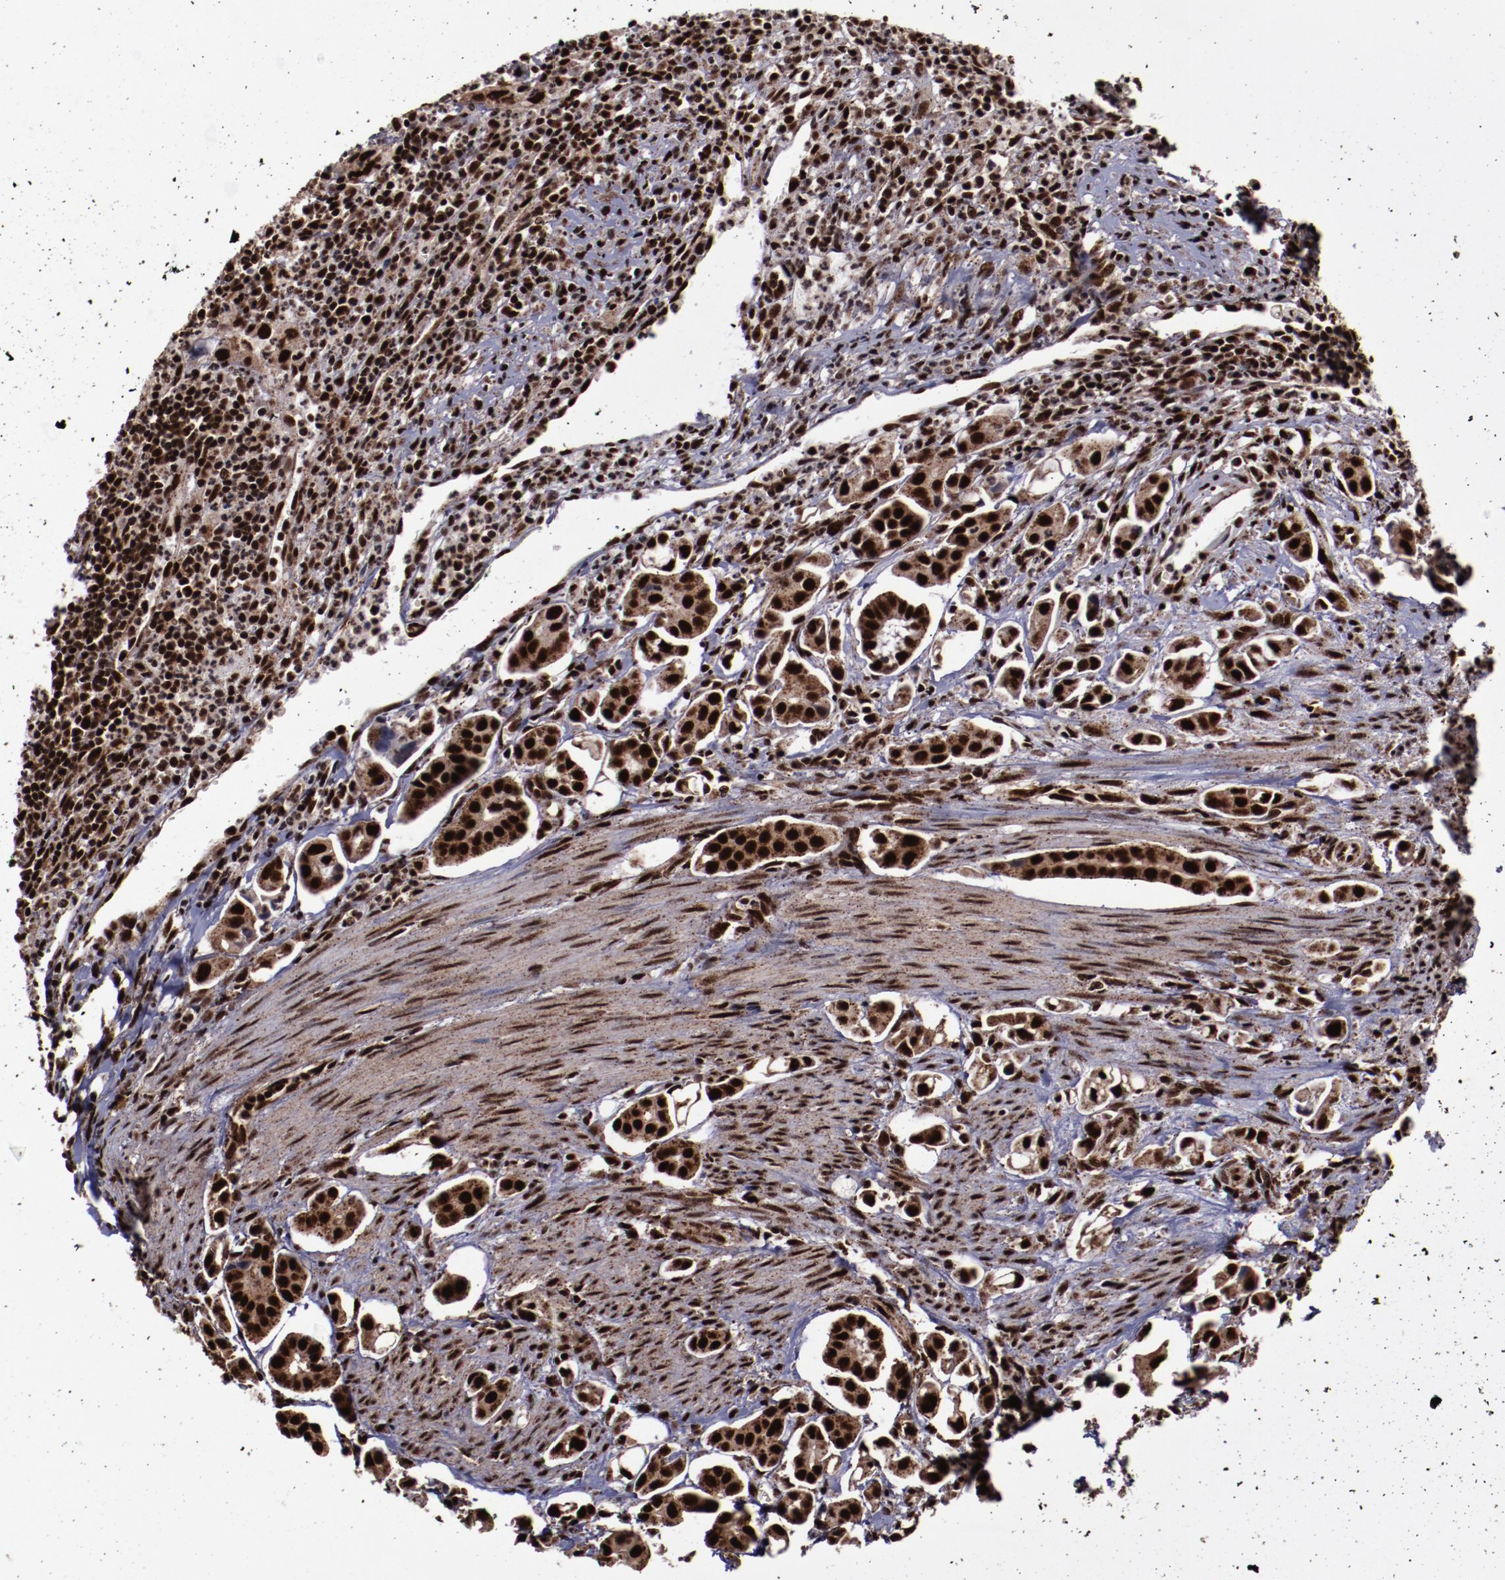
{"staining": {"intensity": "strong", "quantity": ">75%", "location": "cytoplasmic/membranous,nuclear"}, "tissue": "urothelial cancer", "cell_type": "Tumor cells", "image_type": "cancer", "snomed": [{"axis": "morphology", "description": "Urothelial carcinoma, High grade"}, {"axis": "topography", "description": "Urinary bladder"}], "caption": "Protein staining of urothelial cancer tissue reveals strong cytoplasmic/membranous and nuclear positivity in about >75% of tumor cells. The protein is stained brown, and the nuclei are stained in blue (DAB (3,3'-diaminobenzidine) IHC with brightfield microscopy, high magnification).", "gene": "SNW1", "patient": {"sex": "male", "age": 66}}